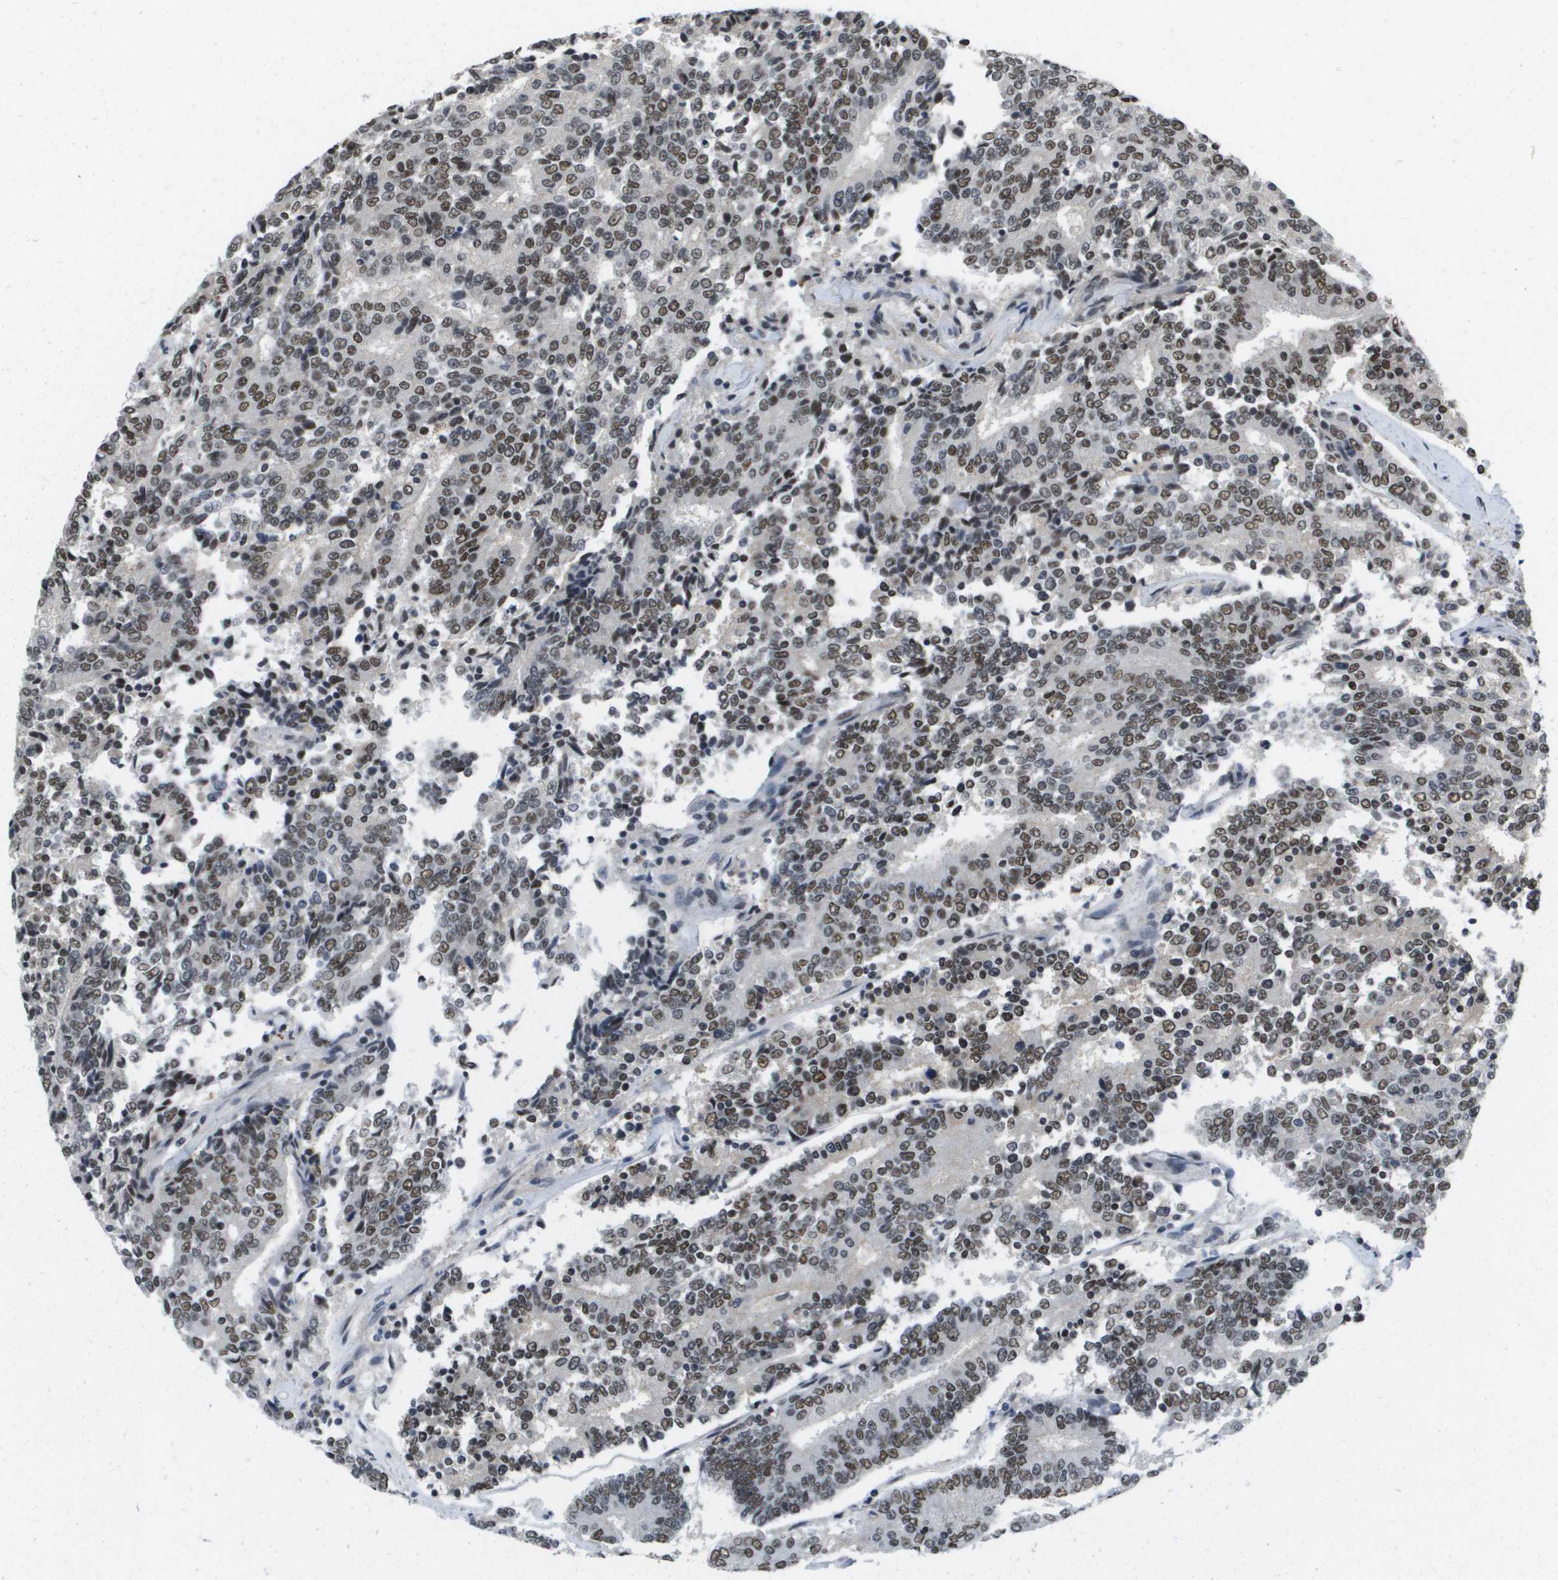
{"staining": {"intensity": "moderate", "quantity": "25%-75%", "location": "nuclear"}, "tissue": "prostate cancer", "cell_type": "Tumor cells", "image_type": "cancer", "snomed": [{"axis": "morphology", "description": "Normal tissue, NOS"}, {"axis": "morphology", "description": "Adenocarcinoma, High grade"}, {"axis": "topography", "description": "Prostate"}, {"axis": "topography", "description": "Seminal veicle"}], "caption": "Tumor cells exhibit moderate nuclear expression in about 25%-75% of cells in prostate cancer.", "gene": "ISY1", "patient": {"sex": "male", "age": 55}}